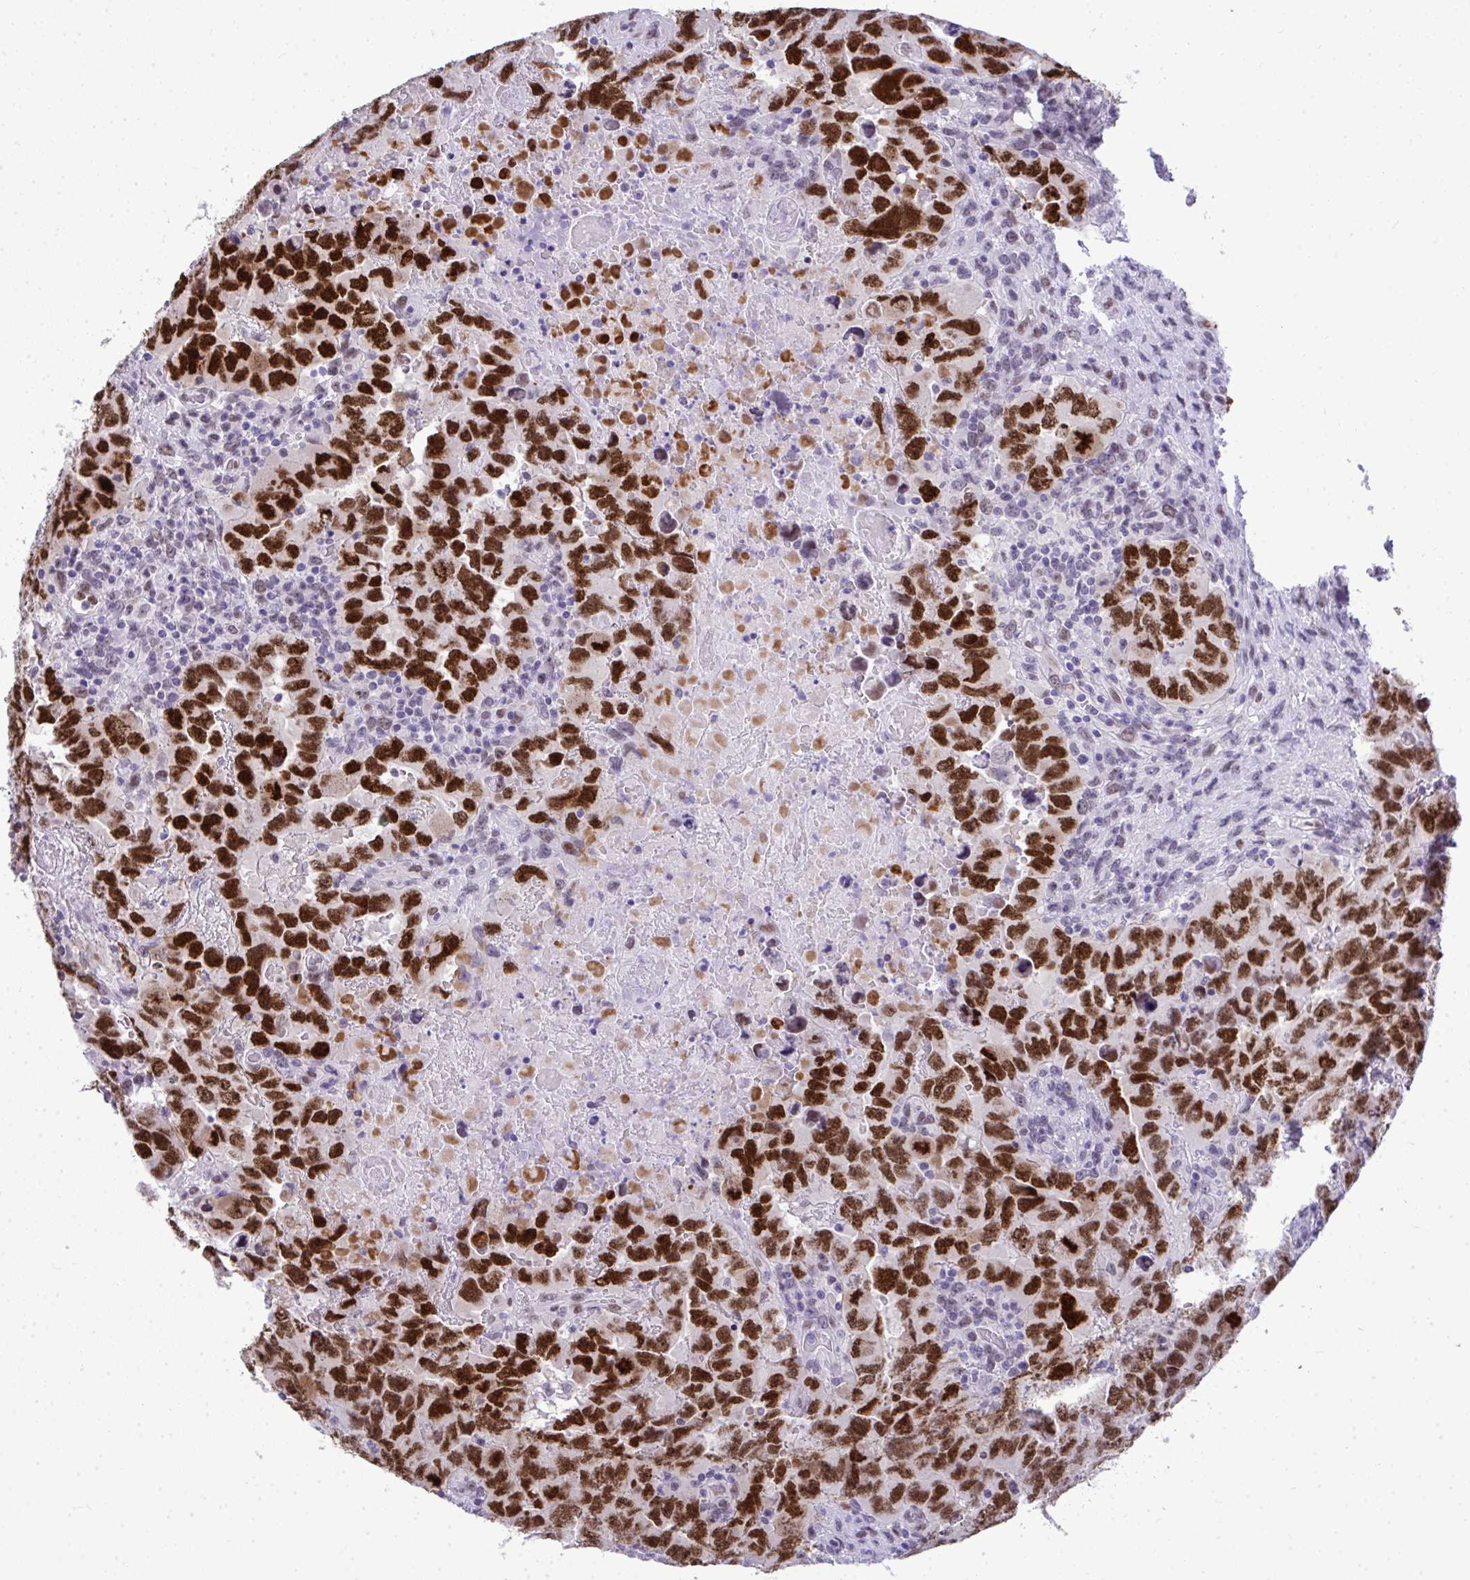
{"staining": {"intensity": "strong", "quantity": ">75%", "location": "nuclear"}, "tissue": "testis cancer", "cell_type": "Tumor cells", "image_type": "cancer", "snomed": [{"axis": "morphology", "description": "Carcinoma, Embryonal, NOS"}, {"axis": "topography", "description": "Testis"}], "caption": "The immunohistochemical stain highlights strong nuclear positivity in tumor cells of embryonal carcinoma (testis) tissue.", "gene": "TEAD4", "patient": {"sex": "male", "age": 24}}